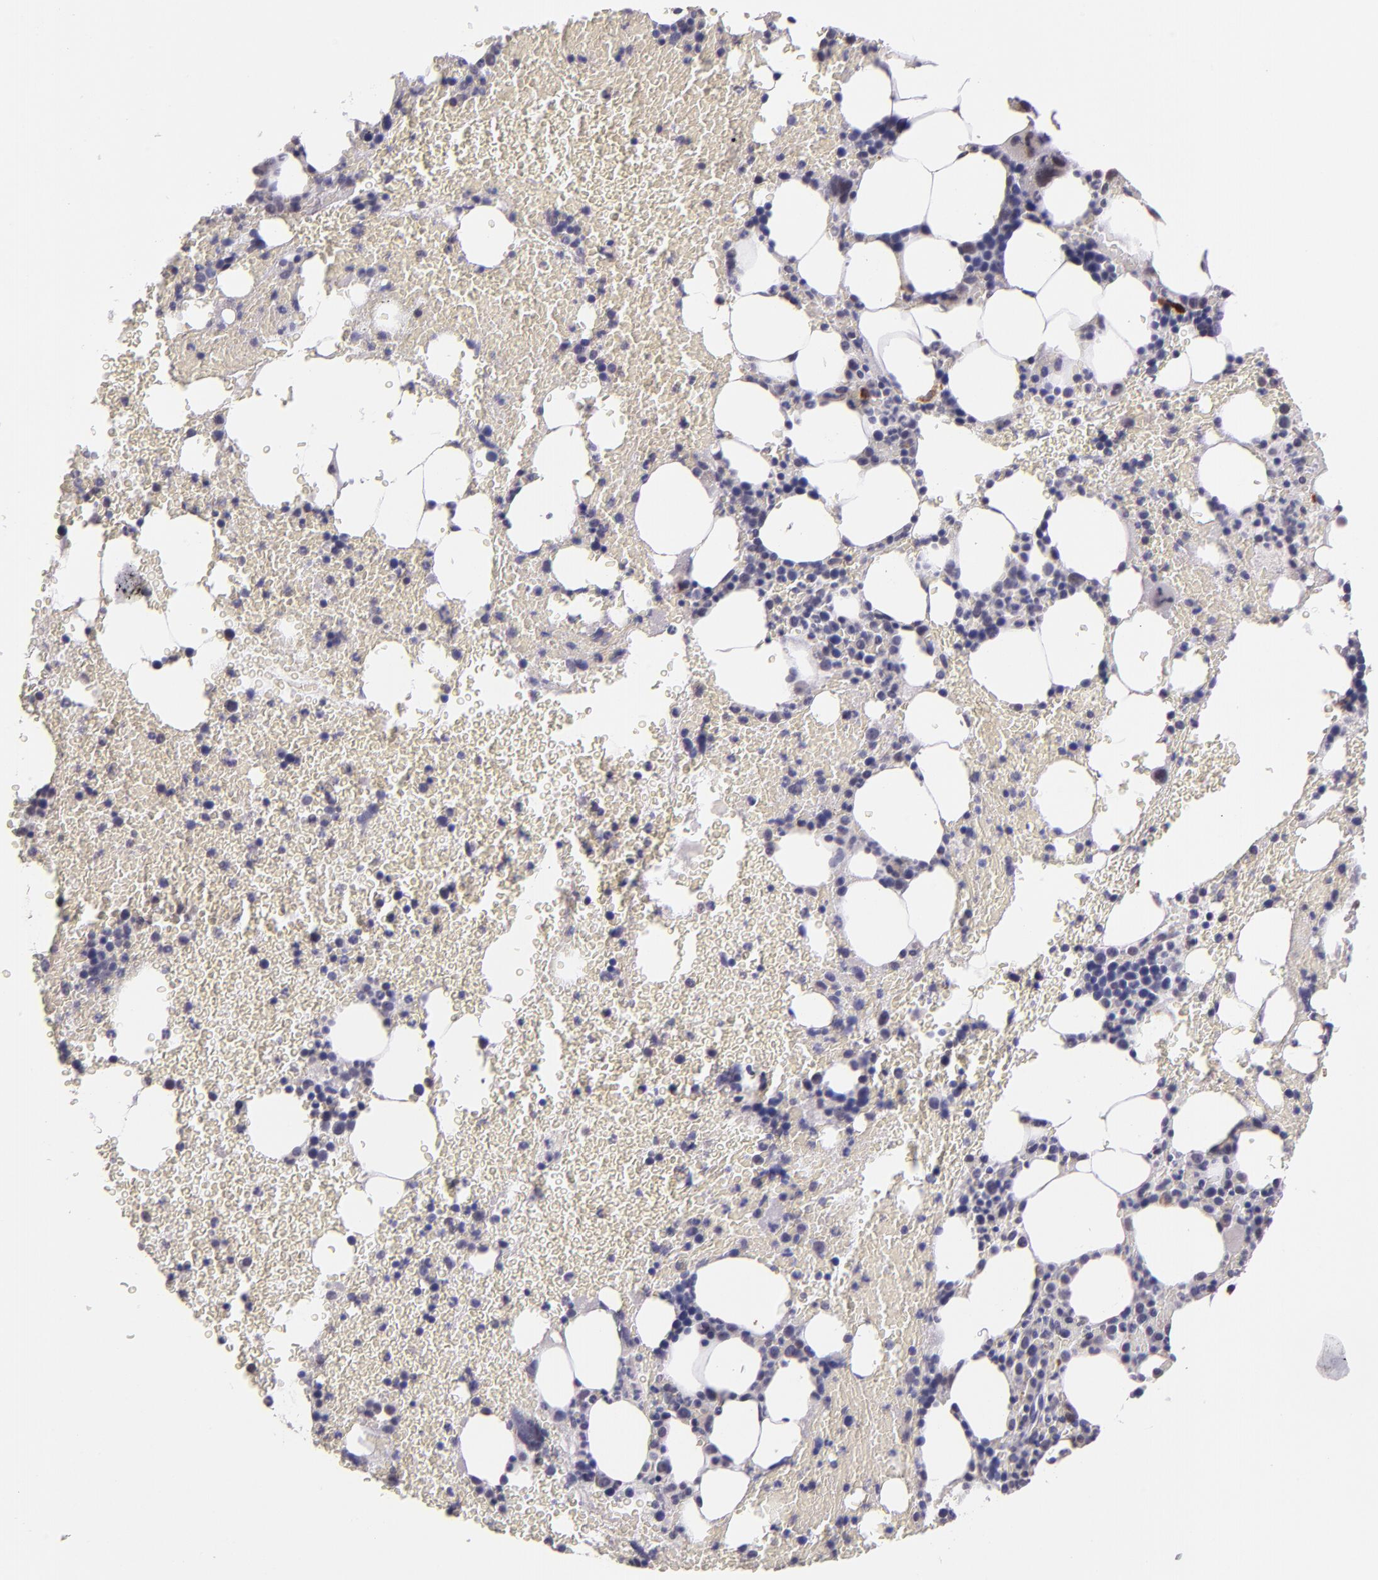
{"staining": {"intensity": "weak", "quantity": "<25%", "location": "cytoplasmic/membranous"}, "tissue": "bone marrow", "cell_type": "Hematopoietic cells", "image_type": "normal", "snomed": [{"axis": "morphology", "description": "Normal tissue, NOS"}, {"axis": "topography", "description": "Bone marrow"}], "caption": "DAB immunohistochemical staining of normal bone marrow demonstrates no significant positivity in hematopoietic cells.", "gene": "TAF7L", "patient": {"sex": "female", "age": 84}}